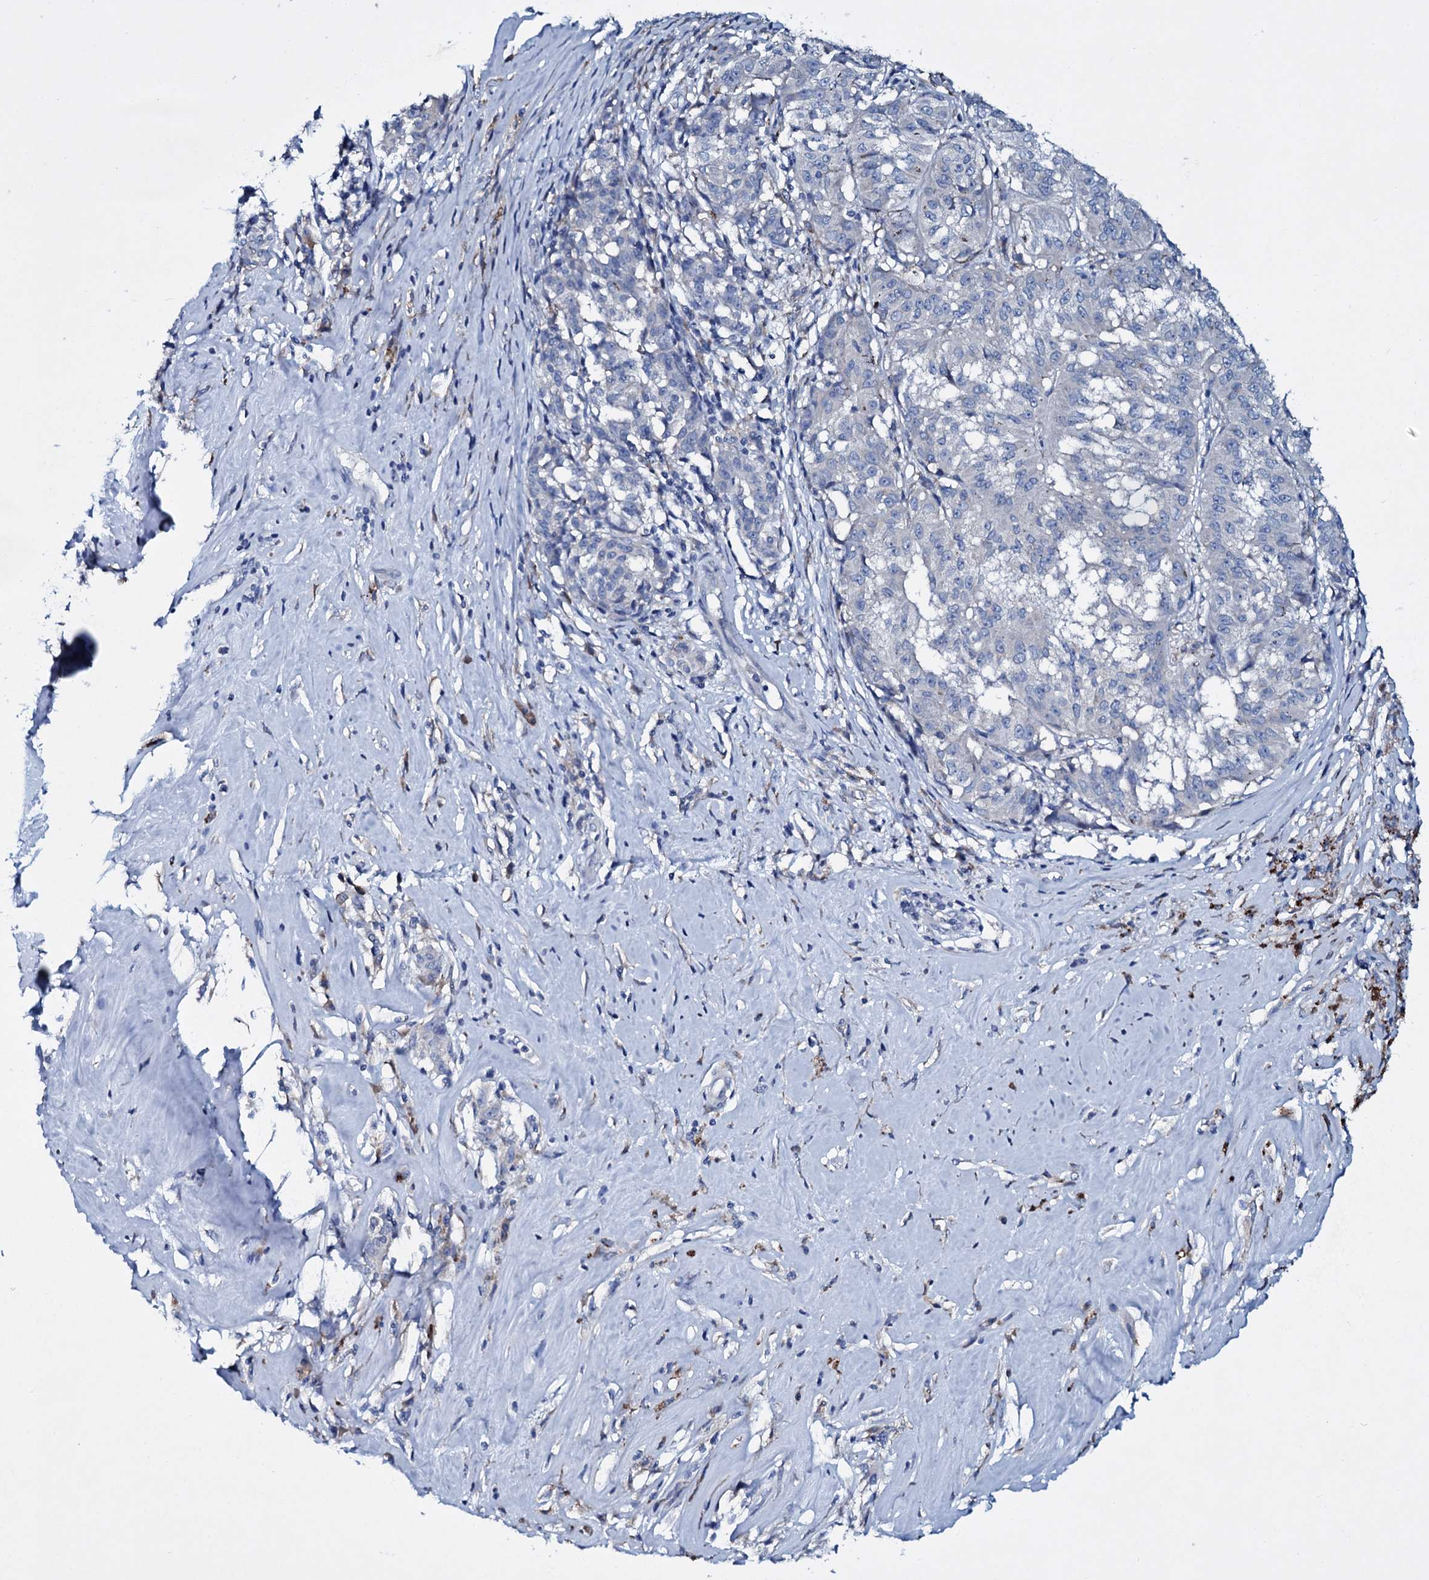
{"staining": {"intensity": "negative", "quantity": "none", "location": "none"}, "tissue": "melanoma", "cell_type": "Tumor cells", "image_type": "cancer", "snomed": [{"axis": "morphology", "description": "Malignant melanoma, NOS"}, {"axis": "topography", "description": "Skin"}], "caption": "This is an immunohistochemistry image of human malignant melanoma. There is no staining in tumor cells.", "gene": "TPGS2", "patient": {"sex": "female", "age": 72}}